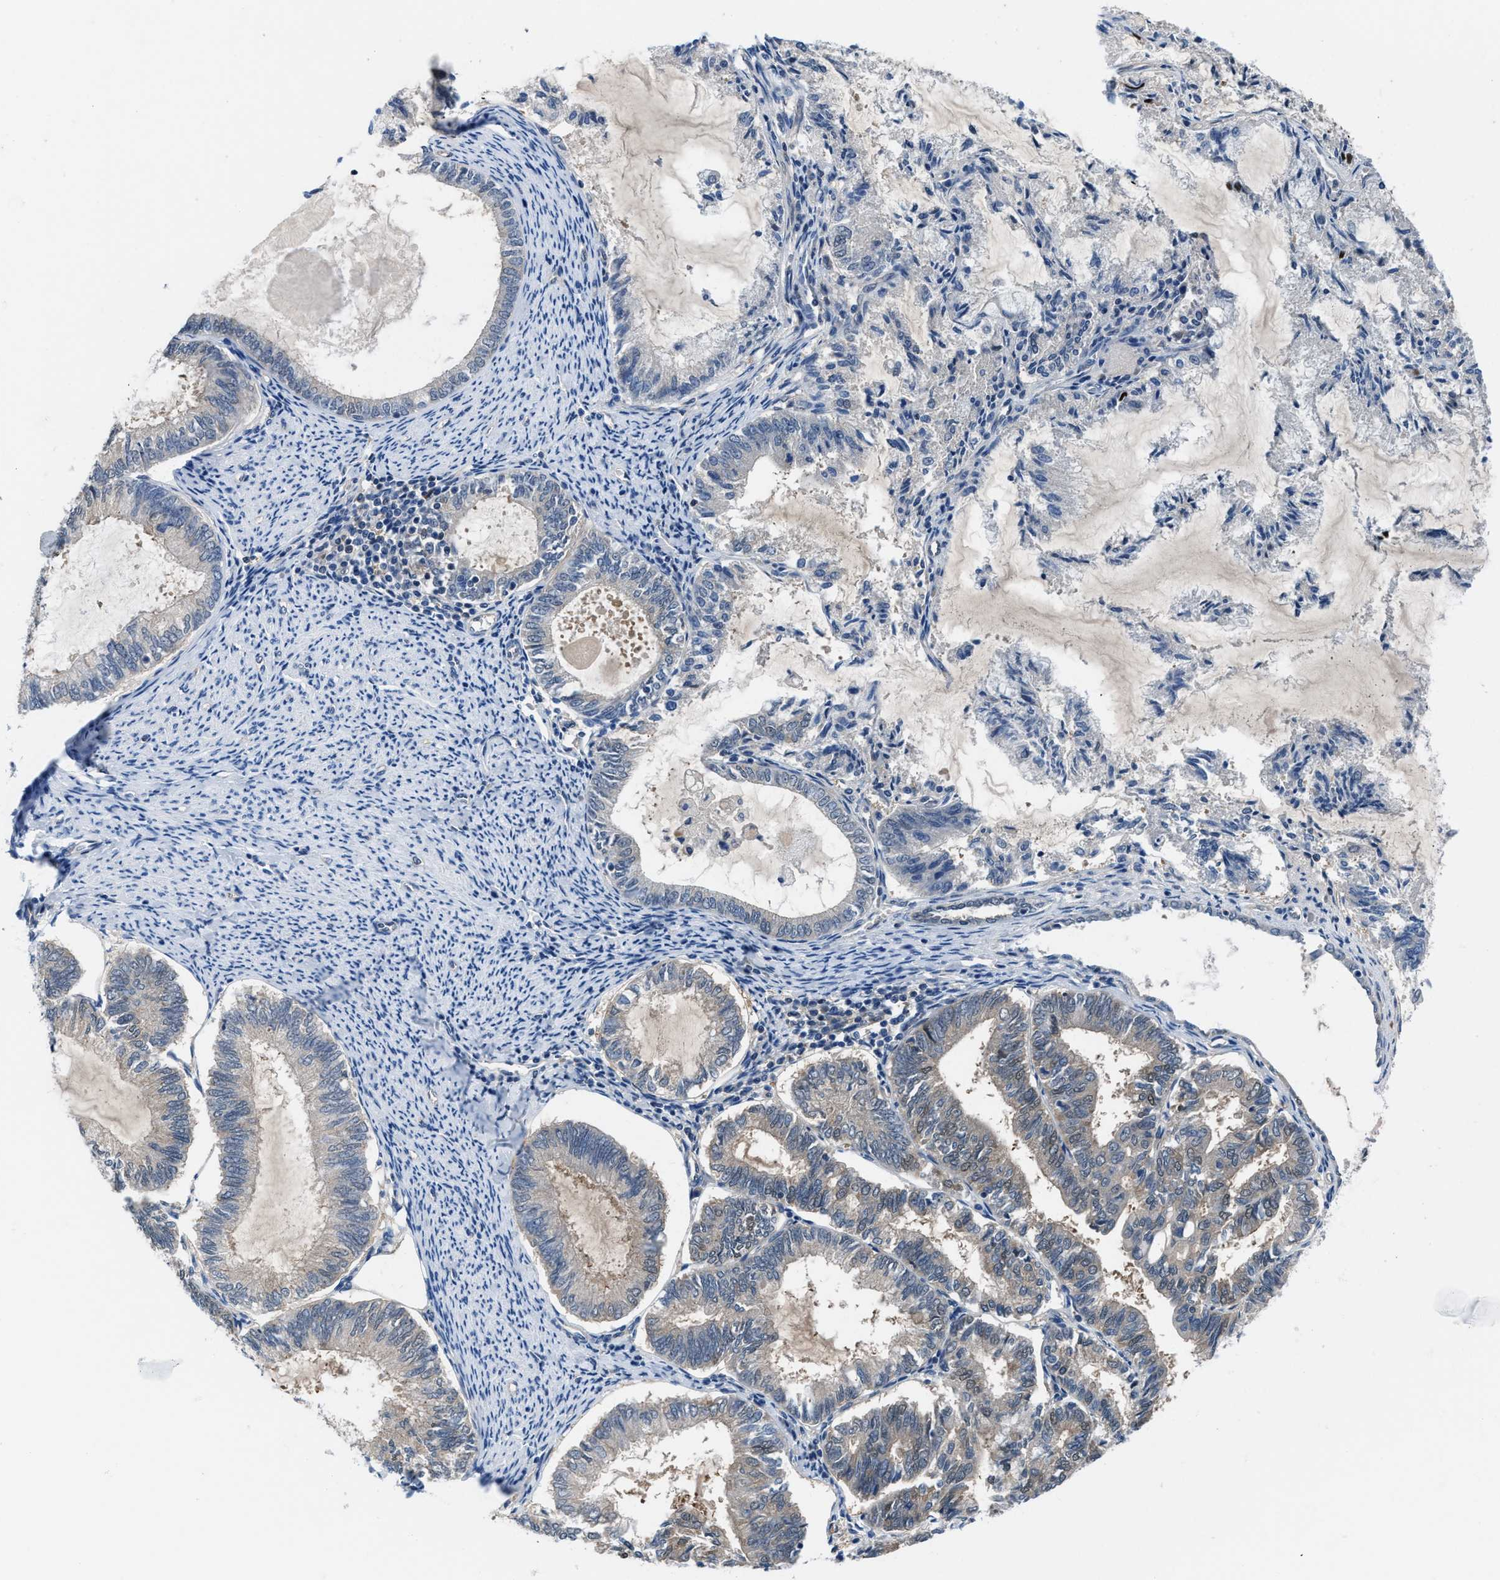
{"staining": {"intensity": "negative", "quantity": "none", "location": "none"}, "tissue": "endometrial cancer", "cell_type": "Tumor cells", "image_type": "cancer", "snomed": [{"axis": "morphology", "description": "Adenocarcinoma, NOS"}, {"axis": "topography", "description": "Endometrium"}], "caption": "Tumor cells are negative for brown protein staining in adenocarcinoma (endometrial).", "gene": "NUDT5", "patient": {"sex": "female", "age": 86}}